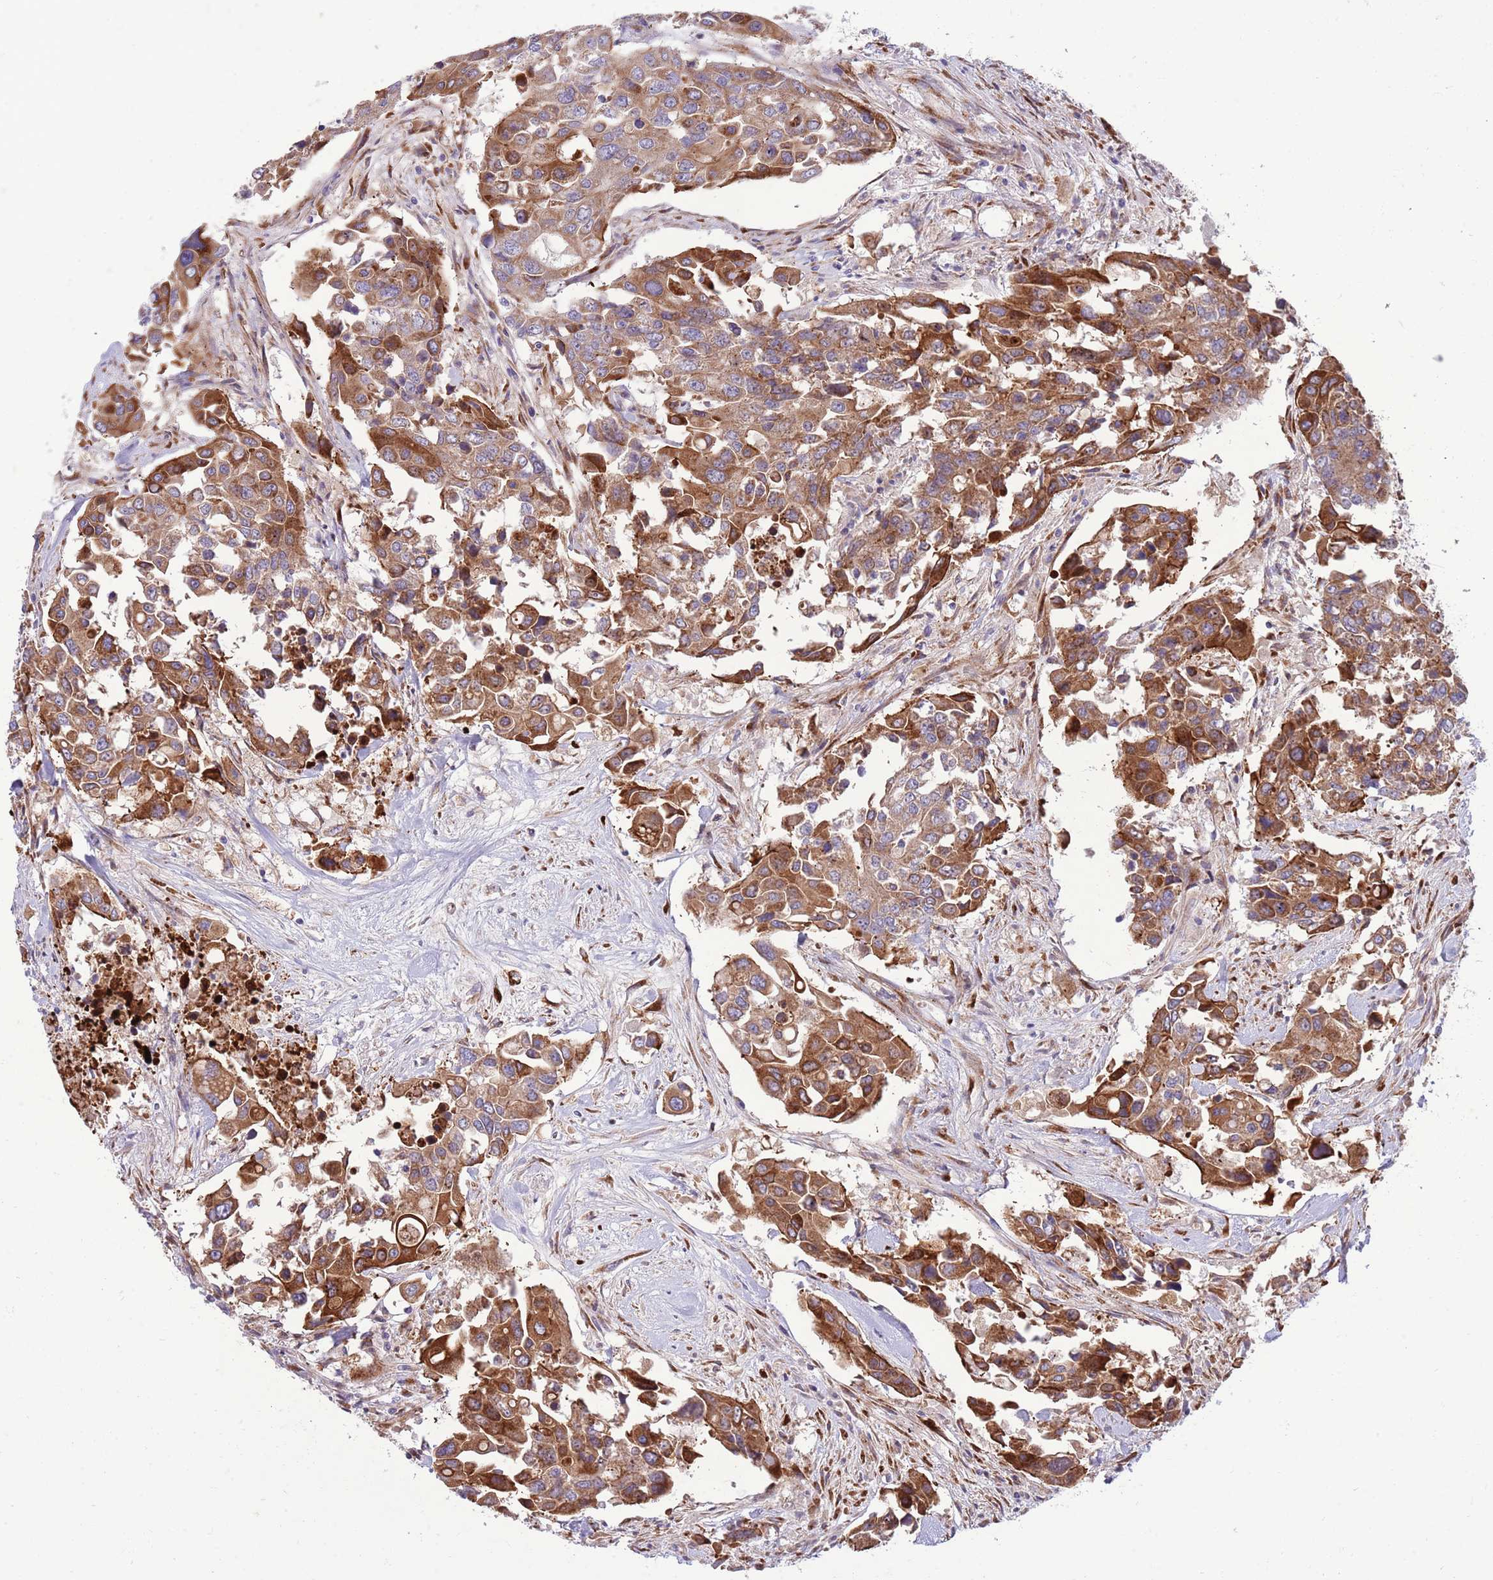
{"staining": {"intensity": "strong", "quantity": ">75%", "location": "cytoplasmic/membranous"}, "tissue": "colorectal cancer", "cell_type": "Tumor cells", "image_type": "cancer", "snomed": [{"axis": "morphology", "description": "Adenocarcinoma, NOS"}, {"axis": "topography", "description": "Colon"}], "caption": "Protein expression analysis of human colorectal cancer reveals strong cytoplasmic/membranous positivity in approximately >75% of tumor cells.", "gene": "TOMM5", "patient": {"sex": "male", "age": 77}}